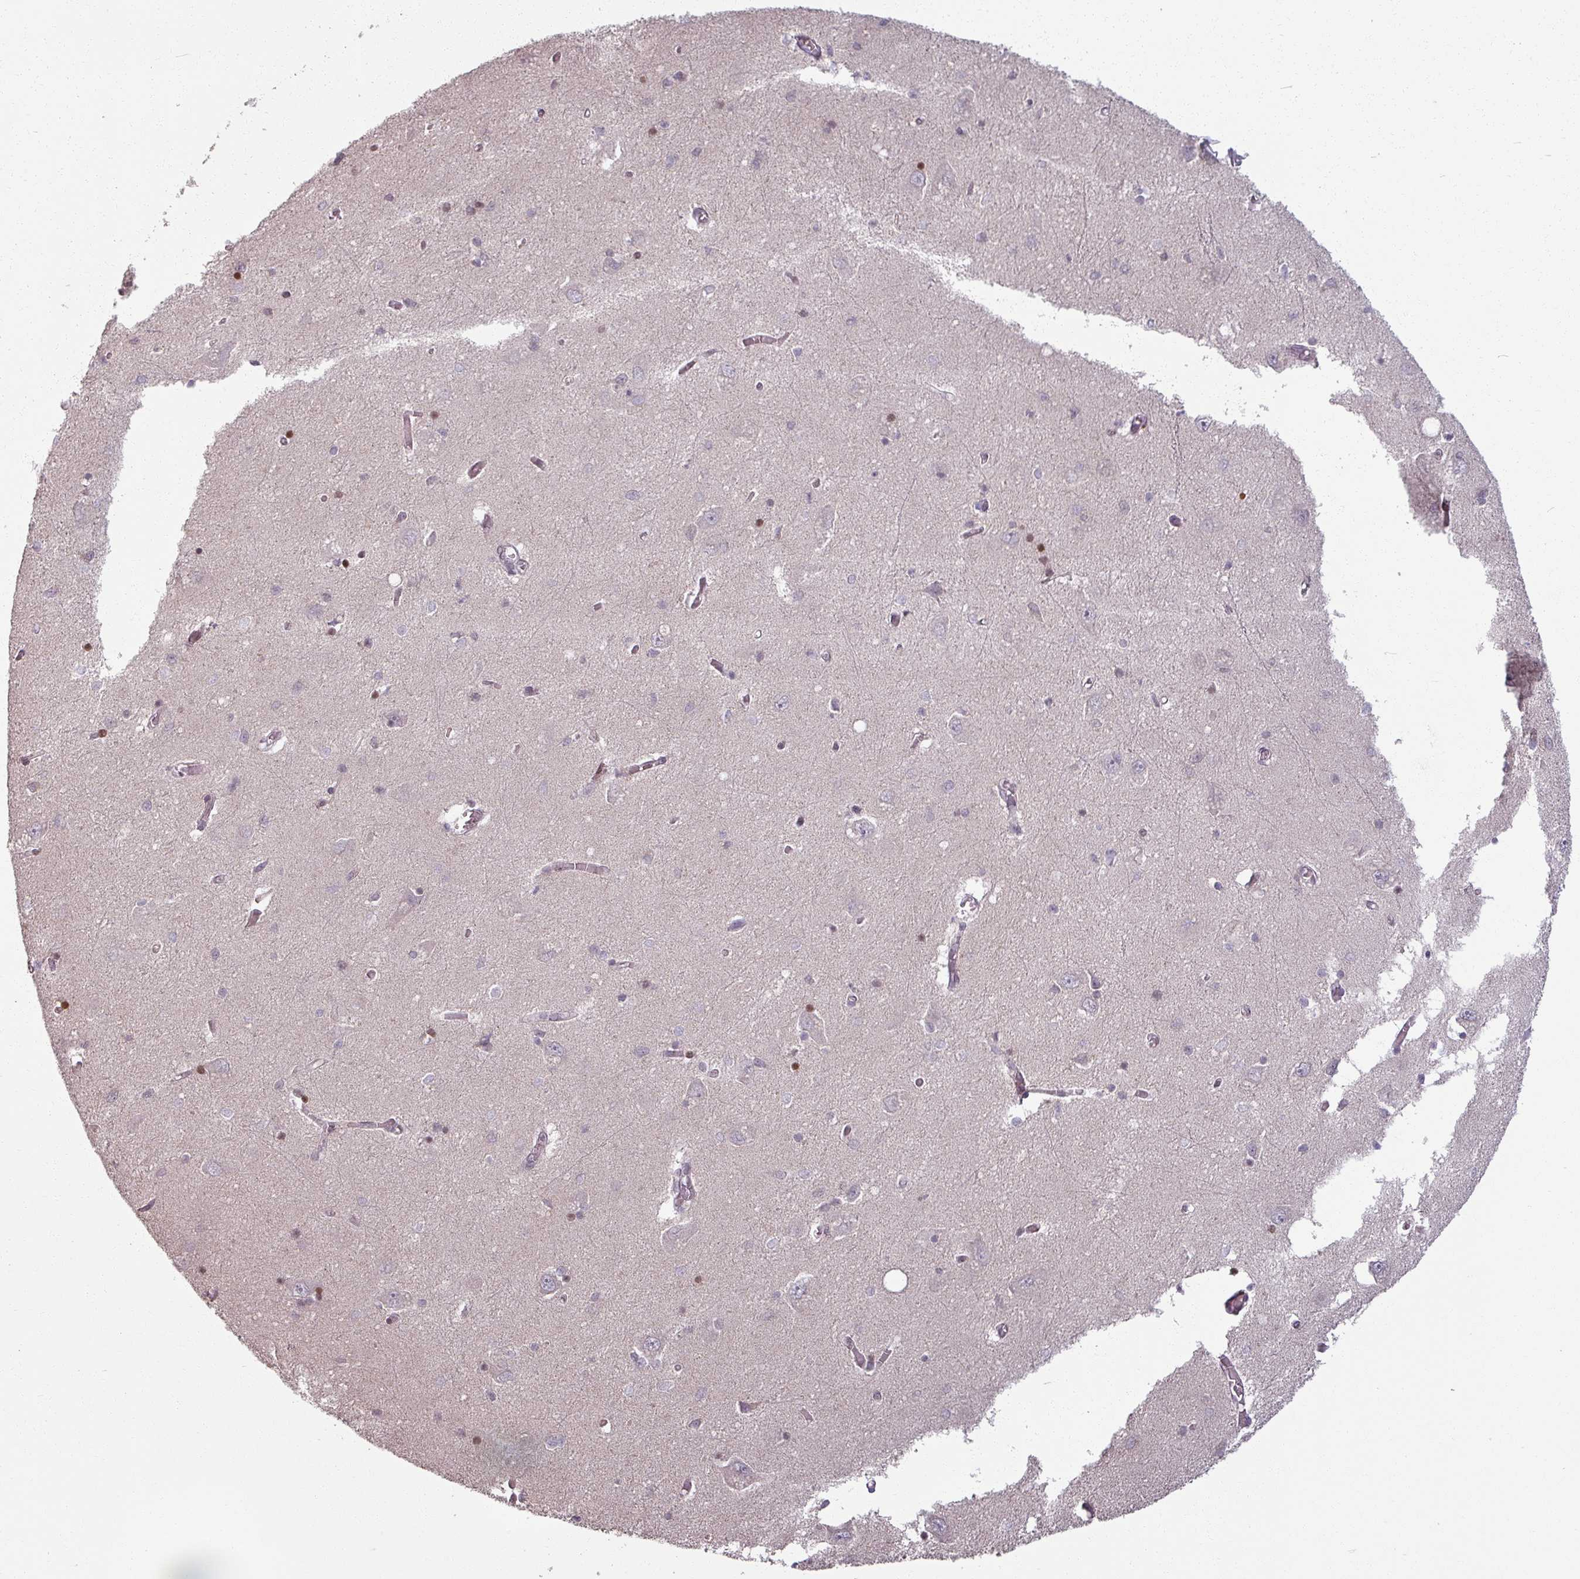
{"staining": {"intensity": "negative", "quantity": "none", "location": "none"}, "tissue": "hippocampus", "cell_type": "Glial cells", "image_type": "normal", "snomed": [{"axis": "morphology", "description": "Normal tissue, NOS"}, {"axis": "topography", "description": "Hippocampus"}], "caption": "DAB immunohistochemical staining of normal human hippocampus displays no significant positivity in glial cells.", "gene": "NCOR1", "patient": {"sex": "female", "age": 64}}